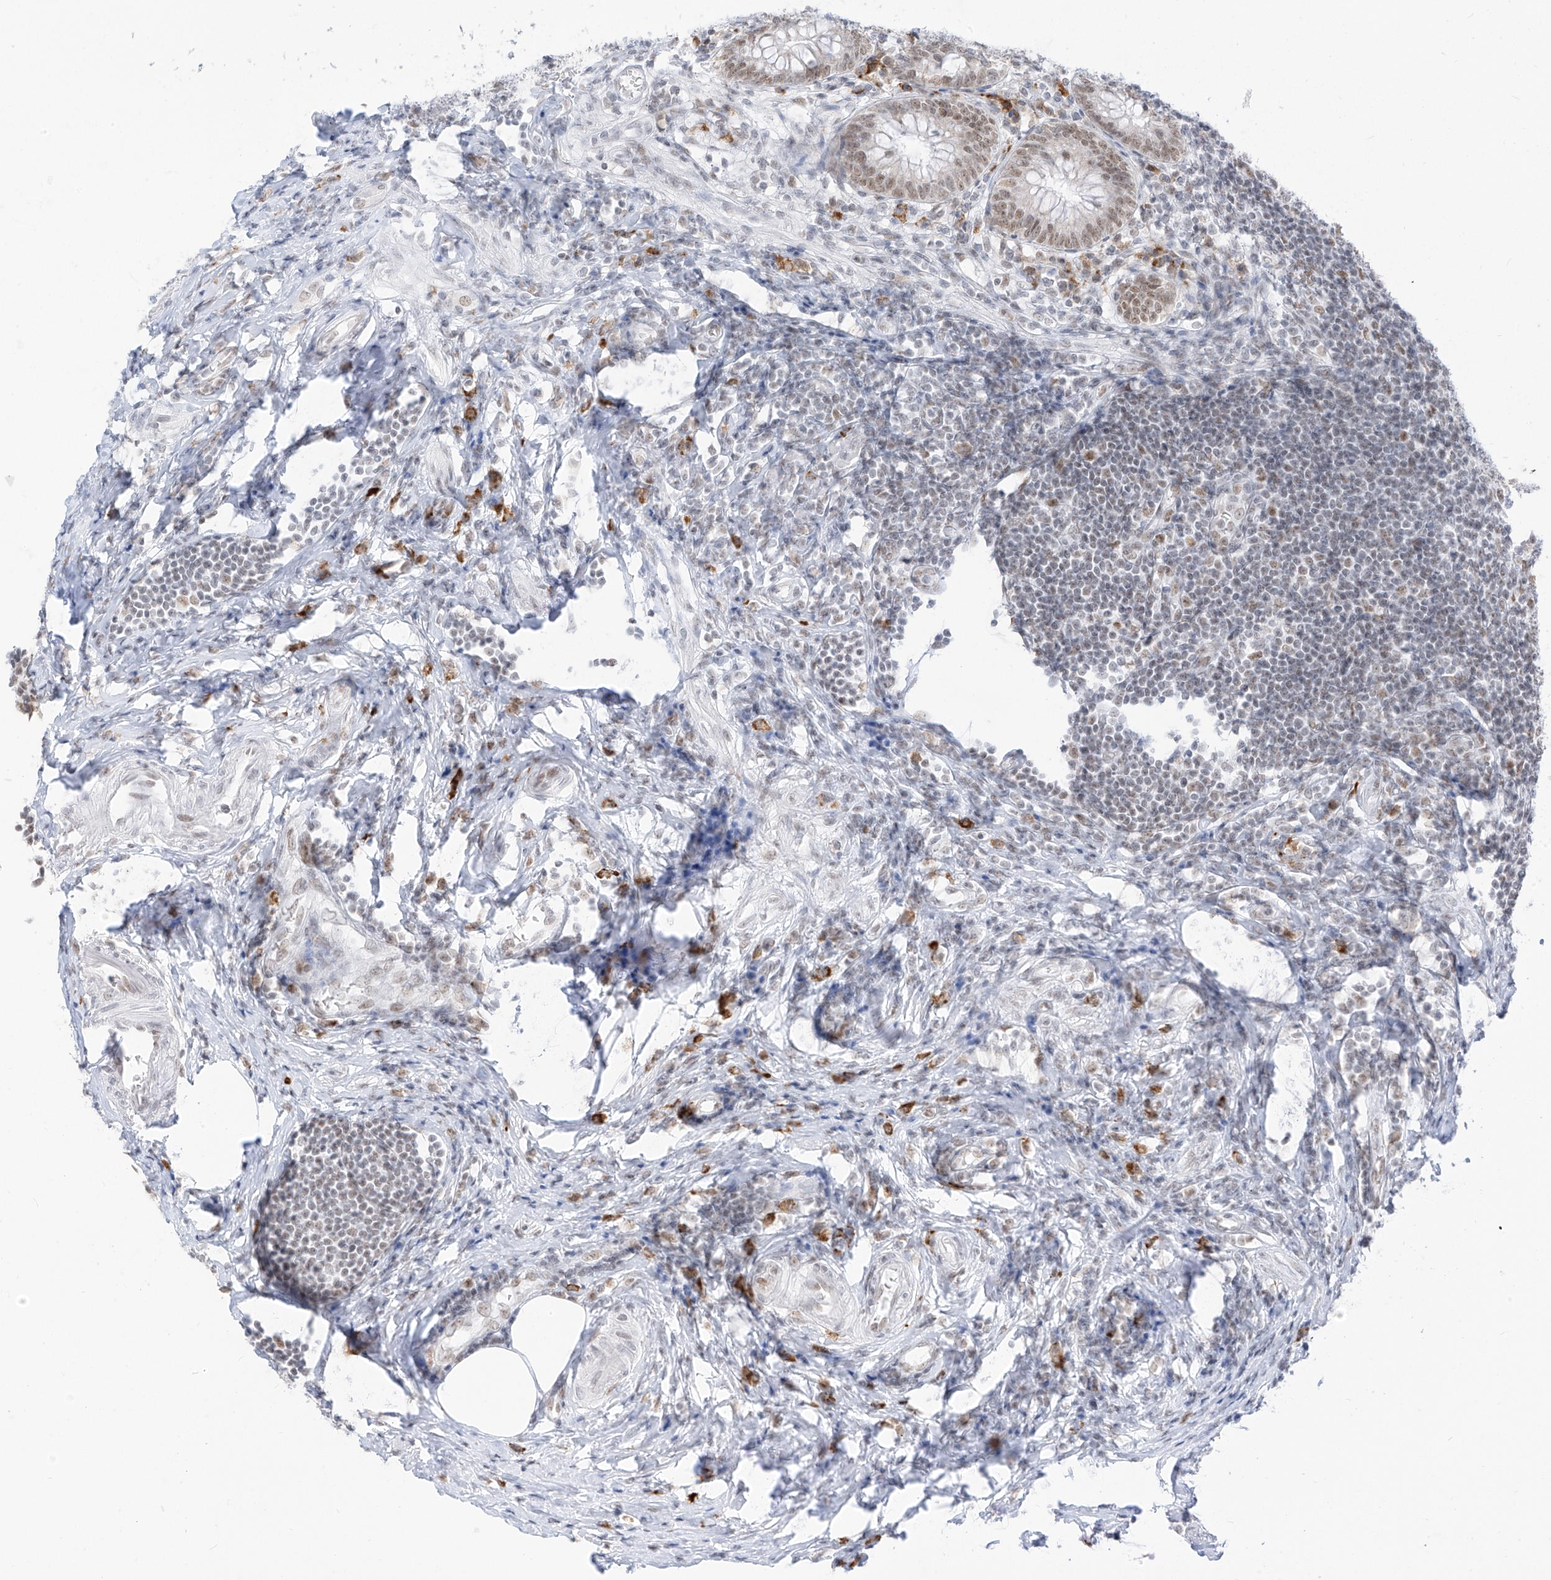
{"staining": {"intensity": "moderate", "quantity": ">75%", "location": "nuclear"}, "tissue": "appendix", "cell_type": "Glandular cells", "image_type": "normal", "snomed": [{"axis": "morphology", "description": "Normal tissue, NOS"}, {"axis": "topography", "description": "Appendix"}], "caption": "The micrograph demonstrates immunohistochemical staining of unremarkable appendix. There is moderate nuclear positivity is identified in approximately >75% of glandular cells.", "gene": "SUPT5H", "patient": {"sex": "female", "age": 54}}